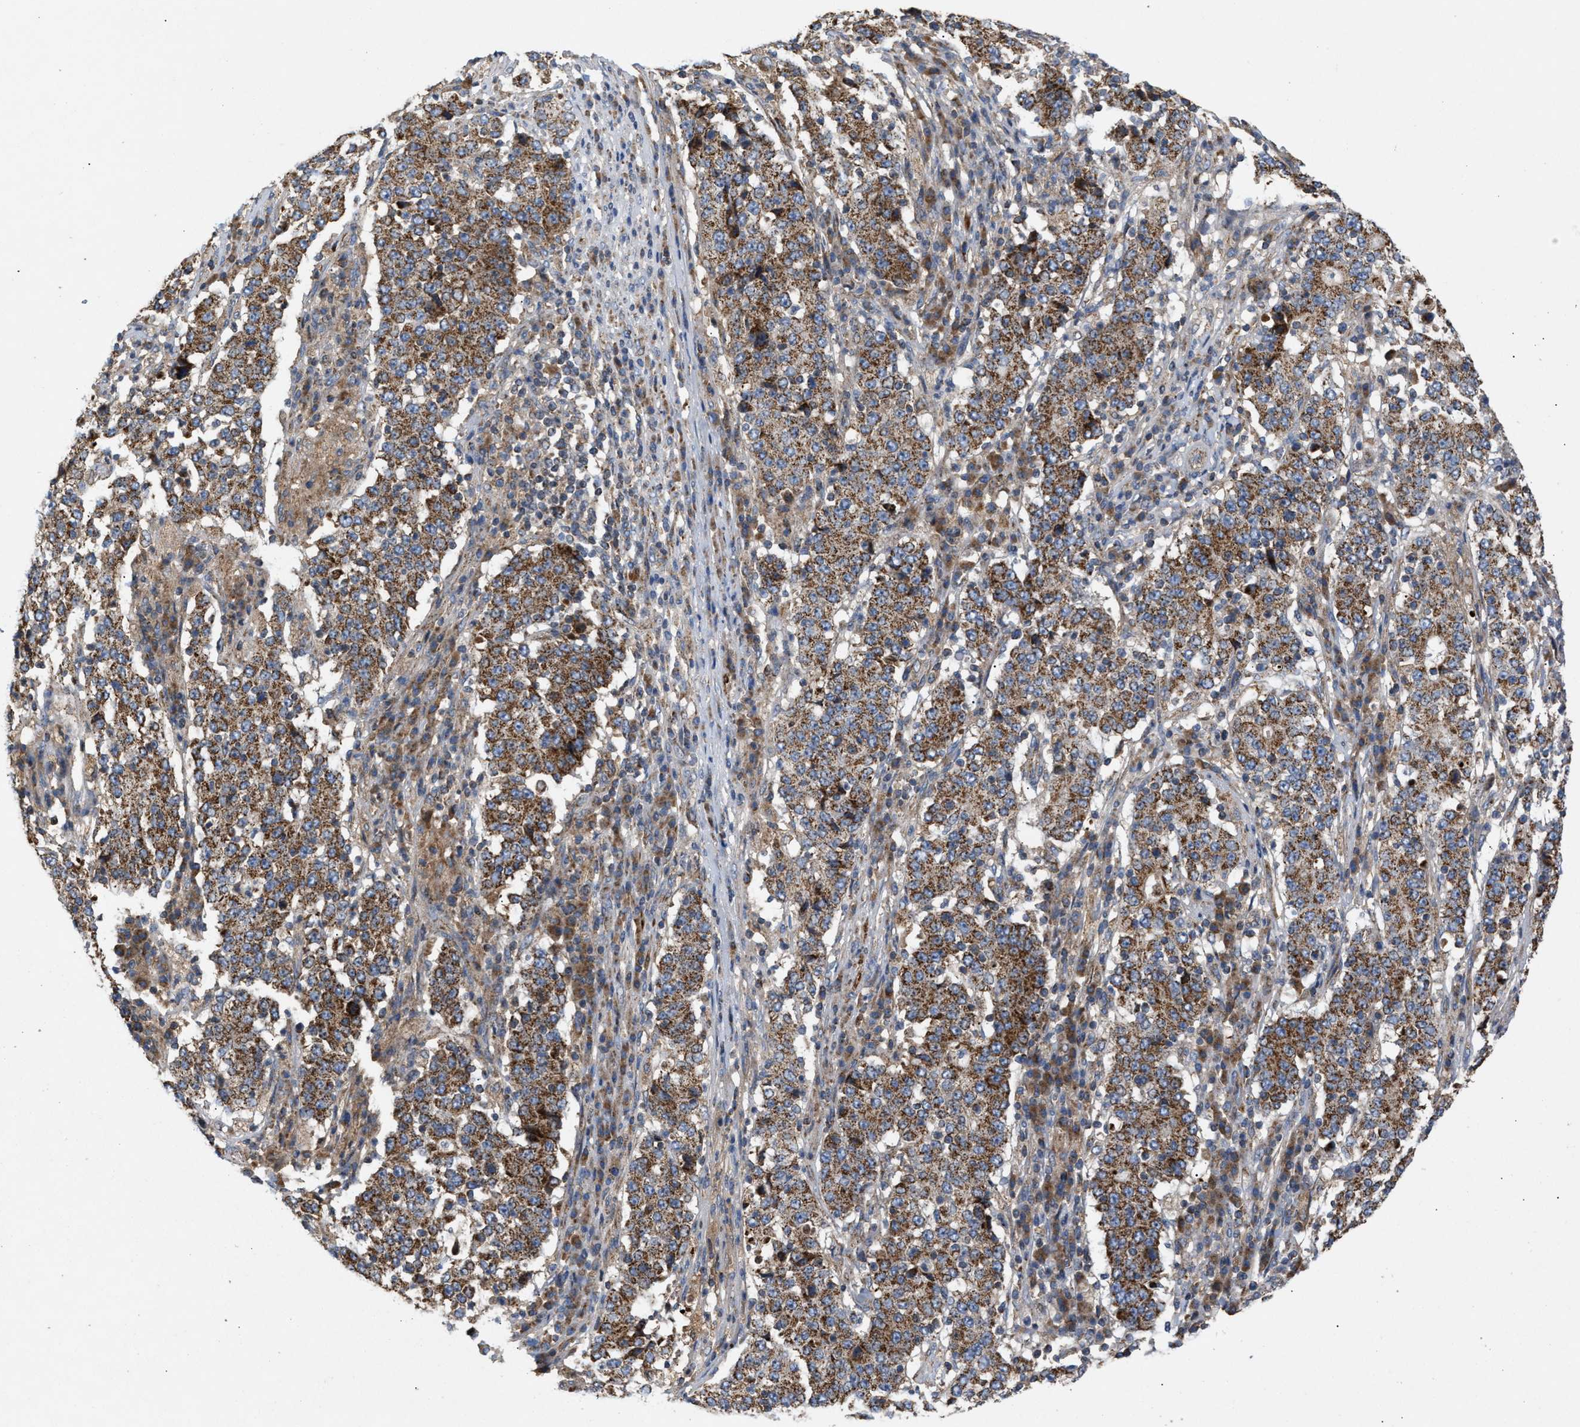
{"staining": {"intensity": "moderate", "quantity": ">75%", "location": "cytoplasmic/membranous"}, "tissue": "stomach cancer", "cell_type": "Tumor cells", "image_type": "cancer", "snomed": [{"axis": "morphology", "description": "Adenocarcinoma, NOS"}, {"axis": "topography", "description": "Stomach"}], "caption": "This is a photomicrograph of immunohistochemistry staining of stomach adenocarcinoma, which shows moderate positivity in the cytoplasmic/membranous of tumor cells.", "gene": "TACO1", "patient": {"sex": "male", "age": 59}}